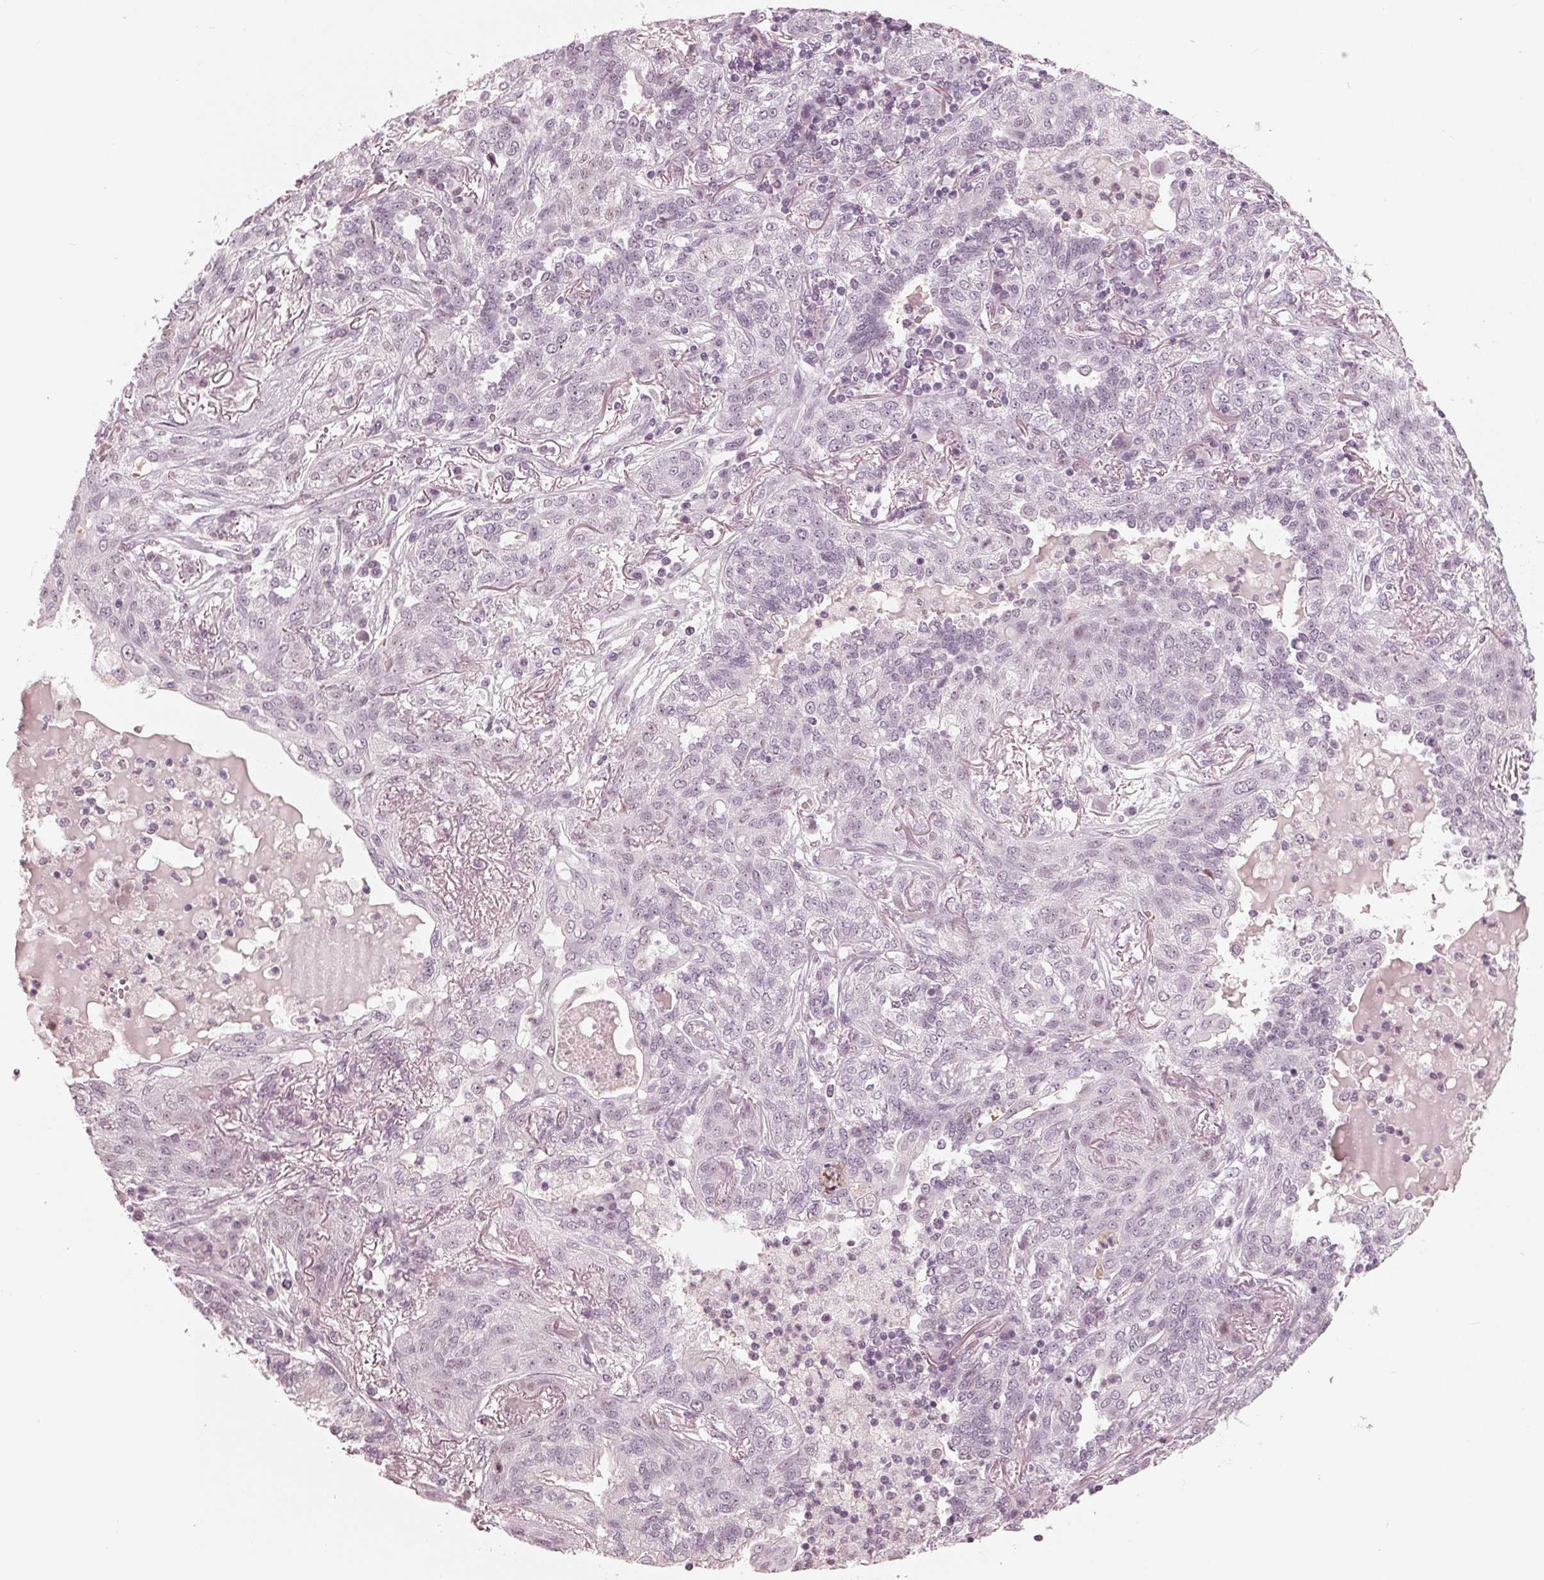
{"staining": {"intensity": "negative", "quantity": "none", "location": "none"}, "tissue": "lung cancer", "cell_type": "Tumor cells", "image_type": "cancer", "snomed": [{"axis": "morphology", "description": "Squamous cell carcinoma, NOS"}, {"axis": "topography", "description": "Lung"}], "caption": "The histopathology image displays no significant staining in tumor cells of lung cancer. (DAB (3,3'-diaminobenzidine) IHC visualized using brightfield microscopy, high magnification).", "gene": "ADPRHL1", "patient": {"sex": "female", "age": 70}}